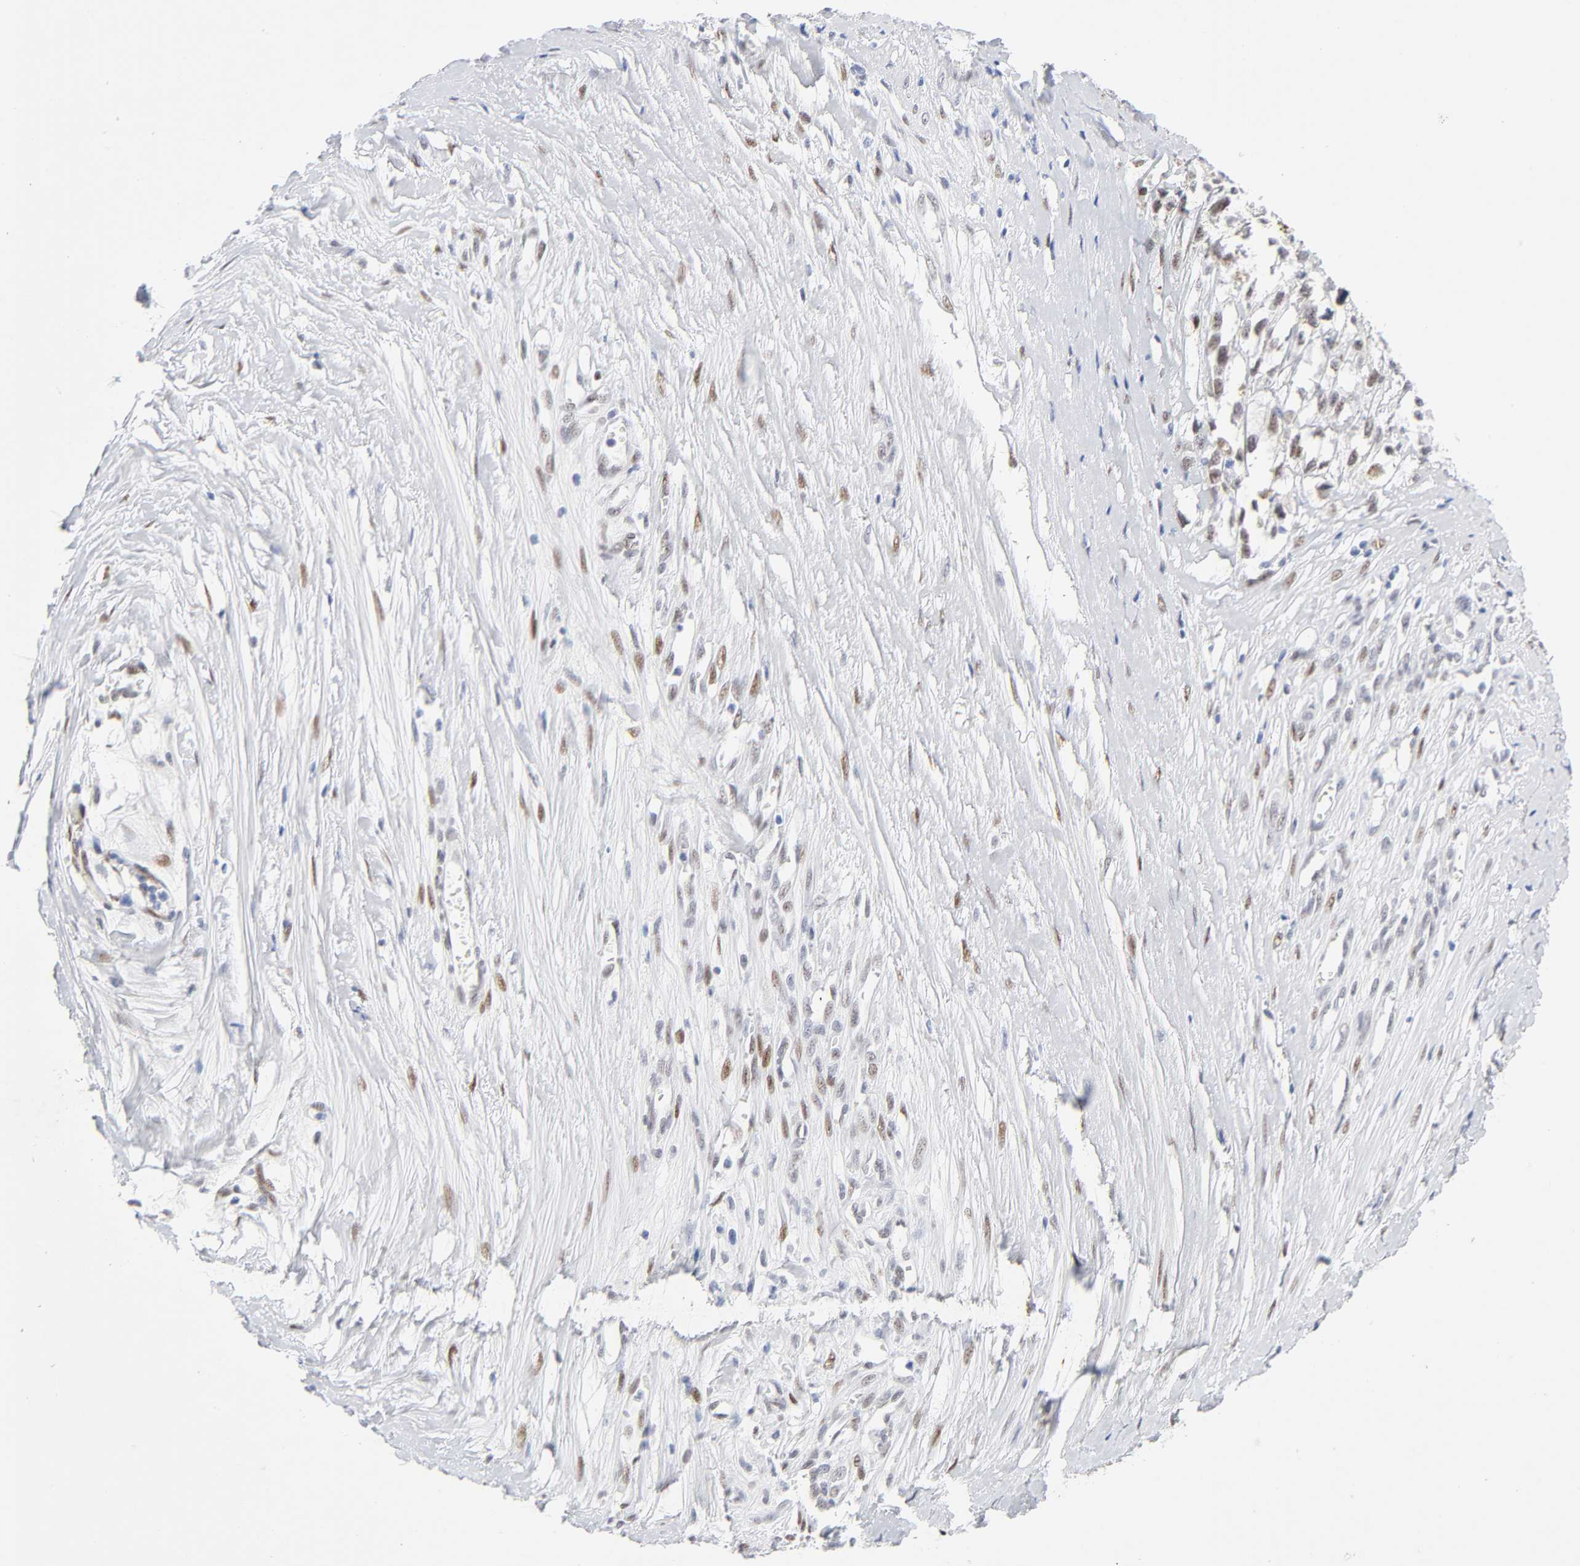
{"staining": {"intensity": "weak", "quantity": ">75%", "location": "nuclear"}, "tissue": "melanoma", "cell_type": "Tumor cells", "image_type": "cancer", "snomed": [{"axis": "morphology", "description": "Malignant melanoma, Metastatic site"}, {"axis": "topography", "description": "Lymph node"}], "caption": "Immunohistochemistry image of neoplastic tissue: malignant melanoma (metastatic site) stained using immunohistochemistry (IHC) demonstrates low levels of weak protein expression localized specifically in the nuclear of tumor cells, appearing as a nuclear brown color.", "gene": "NFIC", "patient": {"sex": "male", "age": 59}}